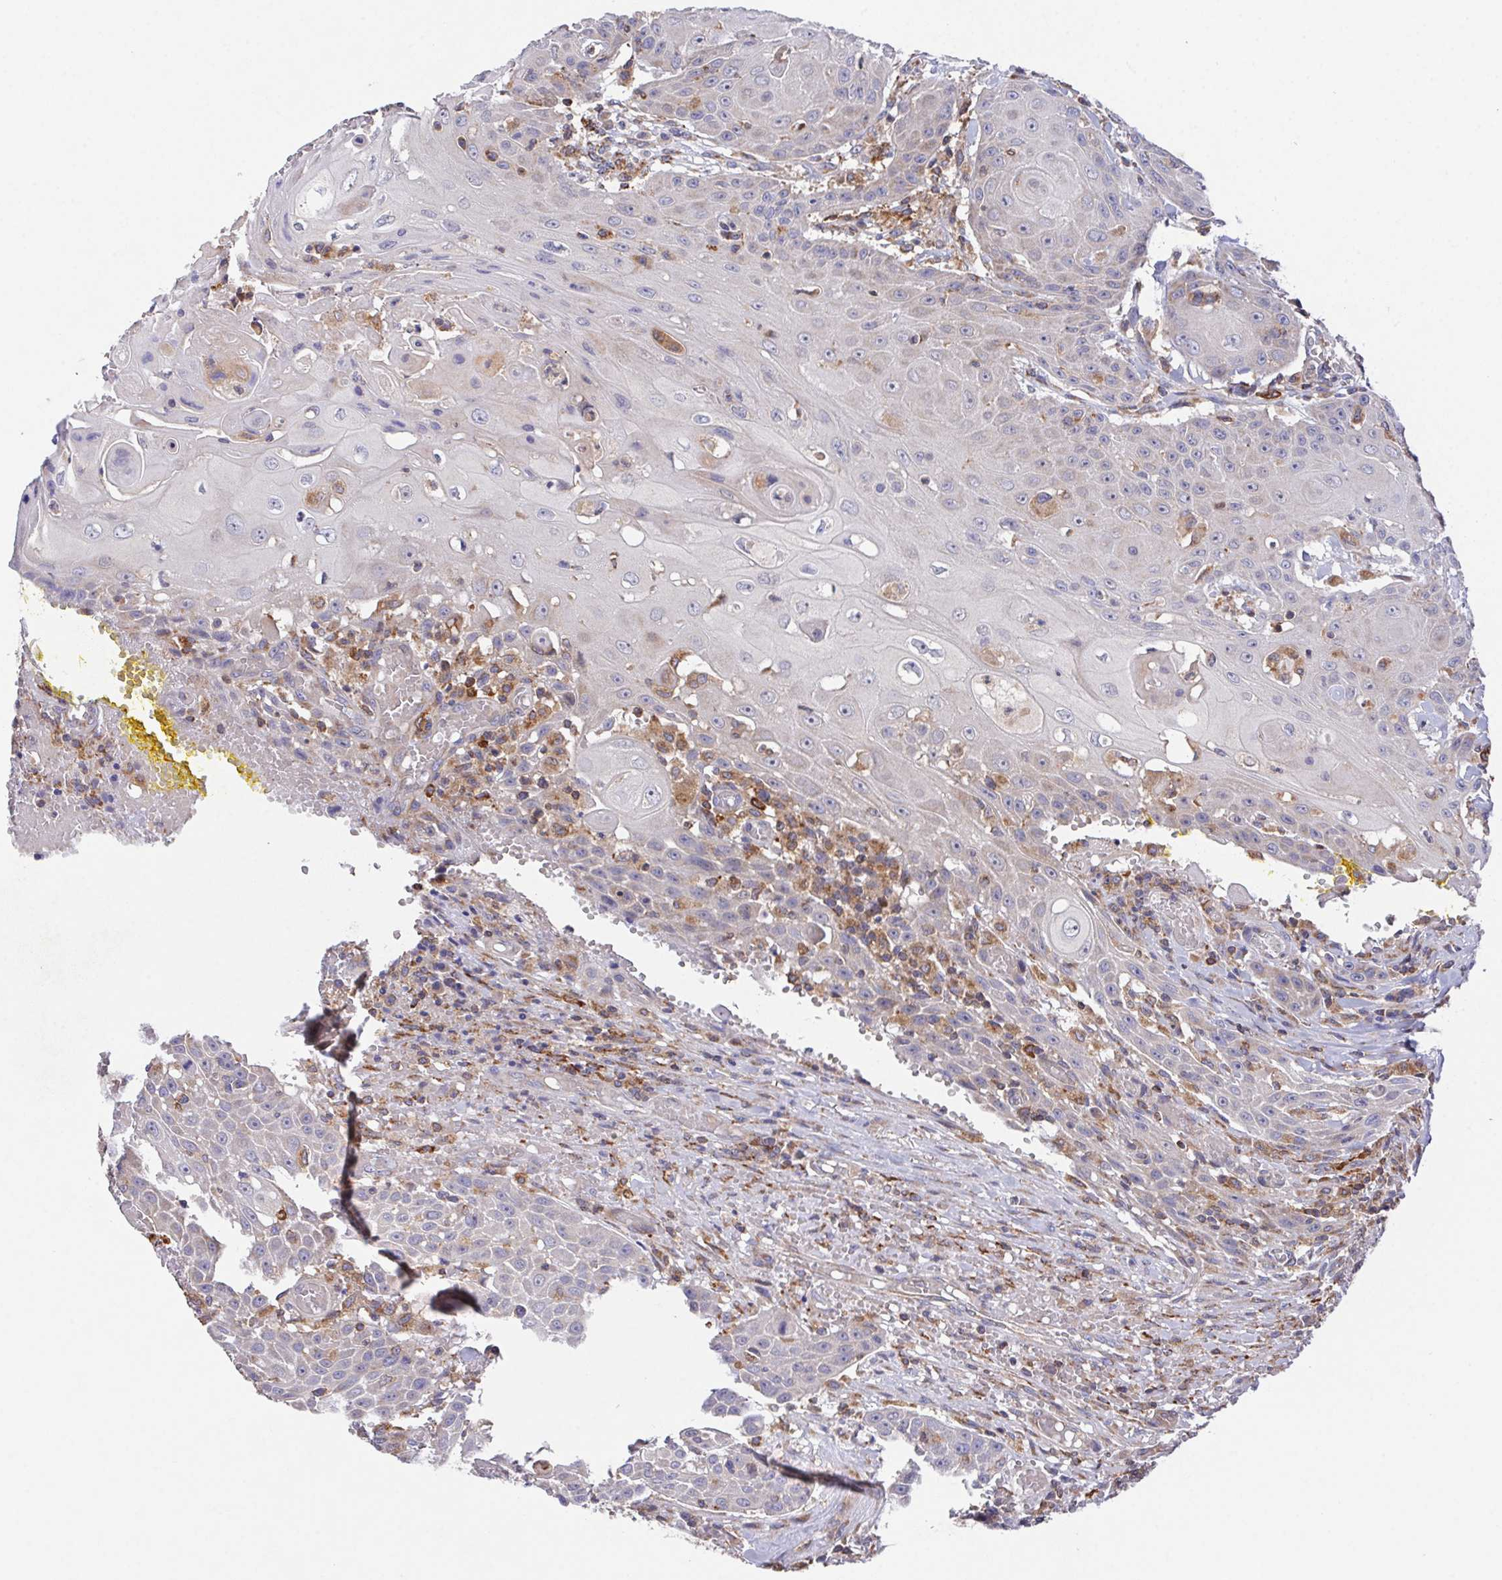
{"staining": {"intensity": "negative", "quantity": "none", "location": "none"}, "tissue": "head and neck cancer", "cell_type": "Tumor cells", "image_type": "cancer", "snomed": [{"axis": "morphology", "description": "Normal tissue, NOS"}, {"axis": "morphology", "description": "Squamous cell carcinoma, NOS"}, {"axis": "topography", "description": "Oral tissue"}, {"axis": "topography", "description": "Head-Neck"}], "caption": "The photomicrograph displays no significant positivity in tumor cells of squamous cell carcinoma (head and neck).", "gene": "FAM241A", "patient": {"sex": "female", "age": 55}}